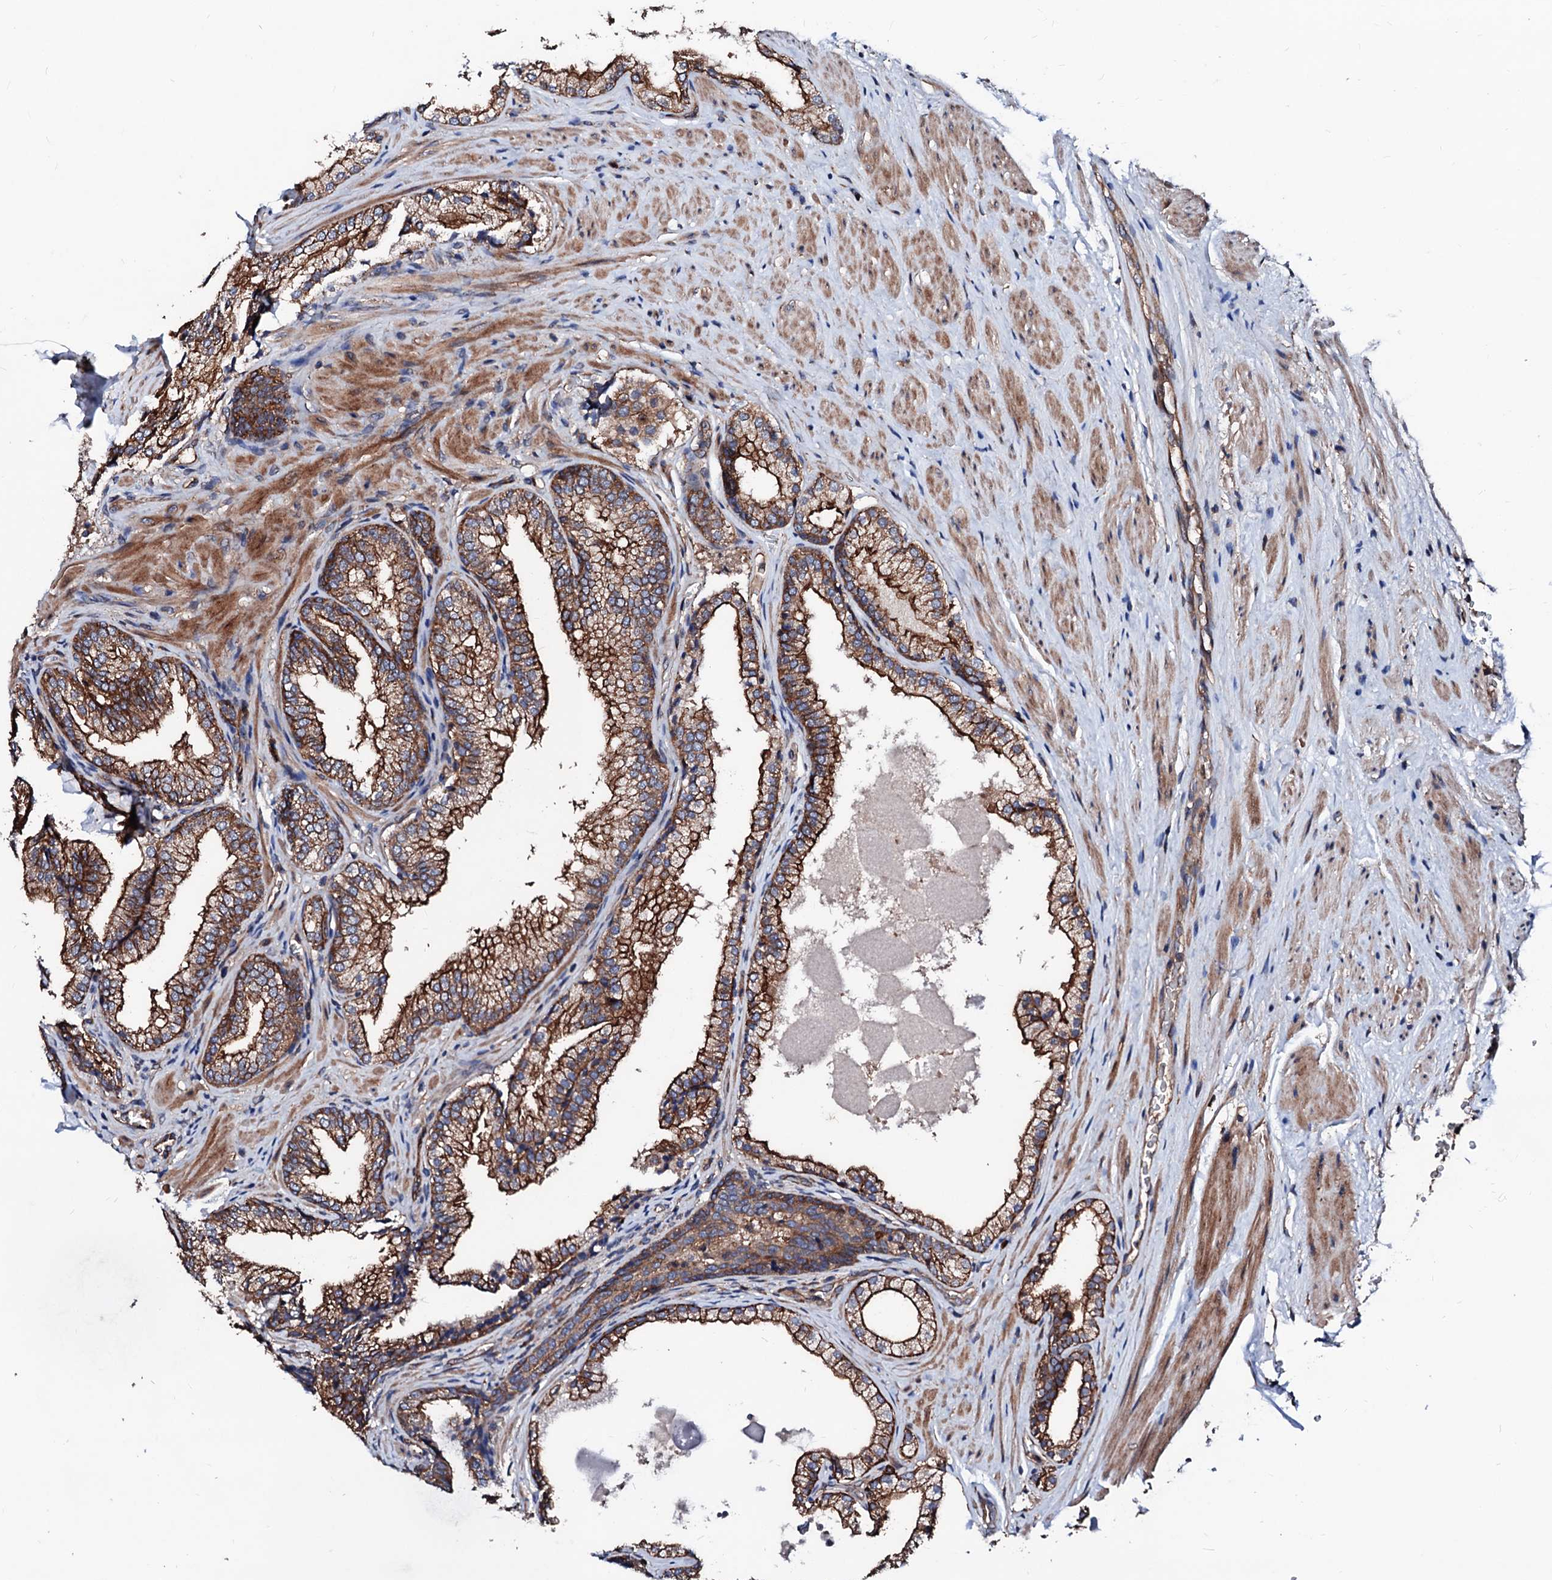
{"staining": {"intensity": "strong", "quantity": "25%-75%", "location": "cytoplasmic/membranous"}, "tissue": "prostate", "cell_type": "Glandular cells", "image_type": "normal", "snomed": [{"axis": "morphology", "description": "Normal tissue, NOS"}, {"axis": "topography", "description": "Prostate"}], "caption": "An image of prostate stained for a protein exhibits strong cytoplasmic/membranous brown staining in glandular cells. (IHC, brightfield microscopy, high magnification).", "gene": "TBCEL", "patient": {"sex": "male", "age": 76}}